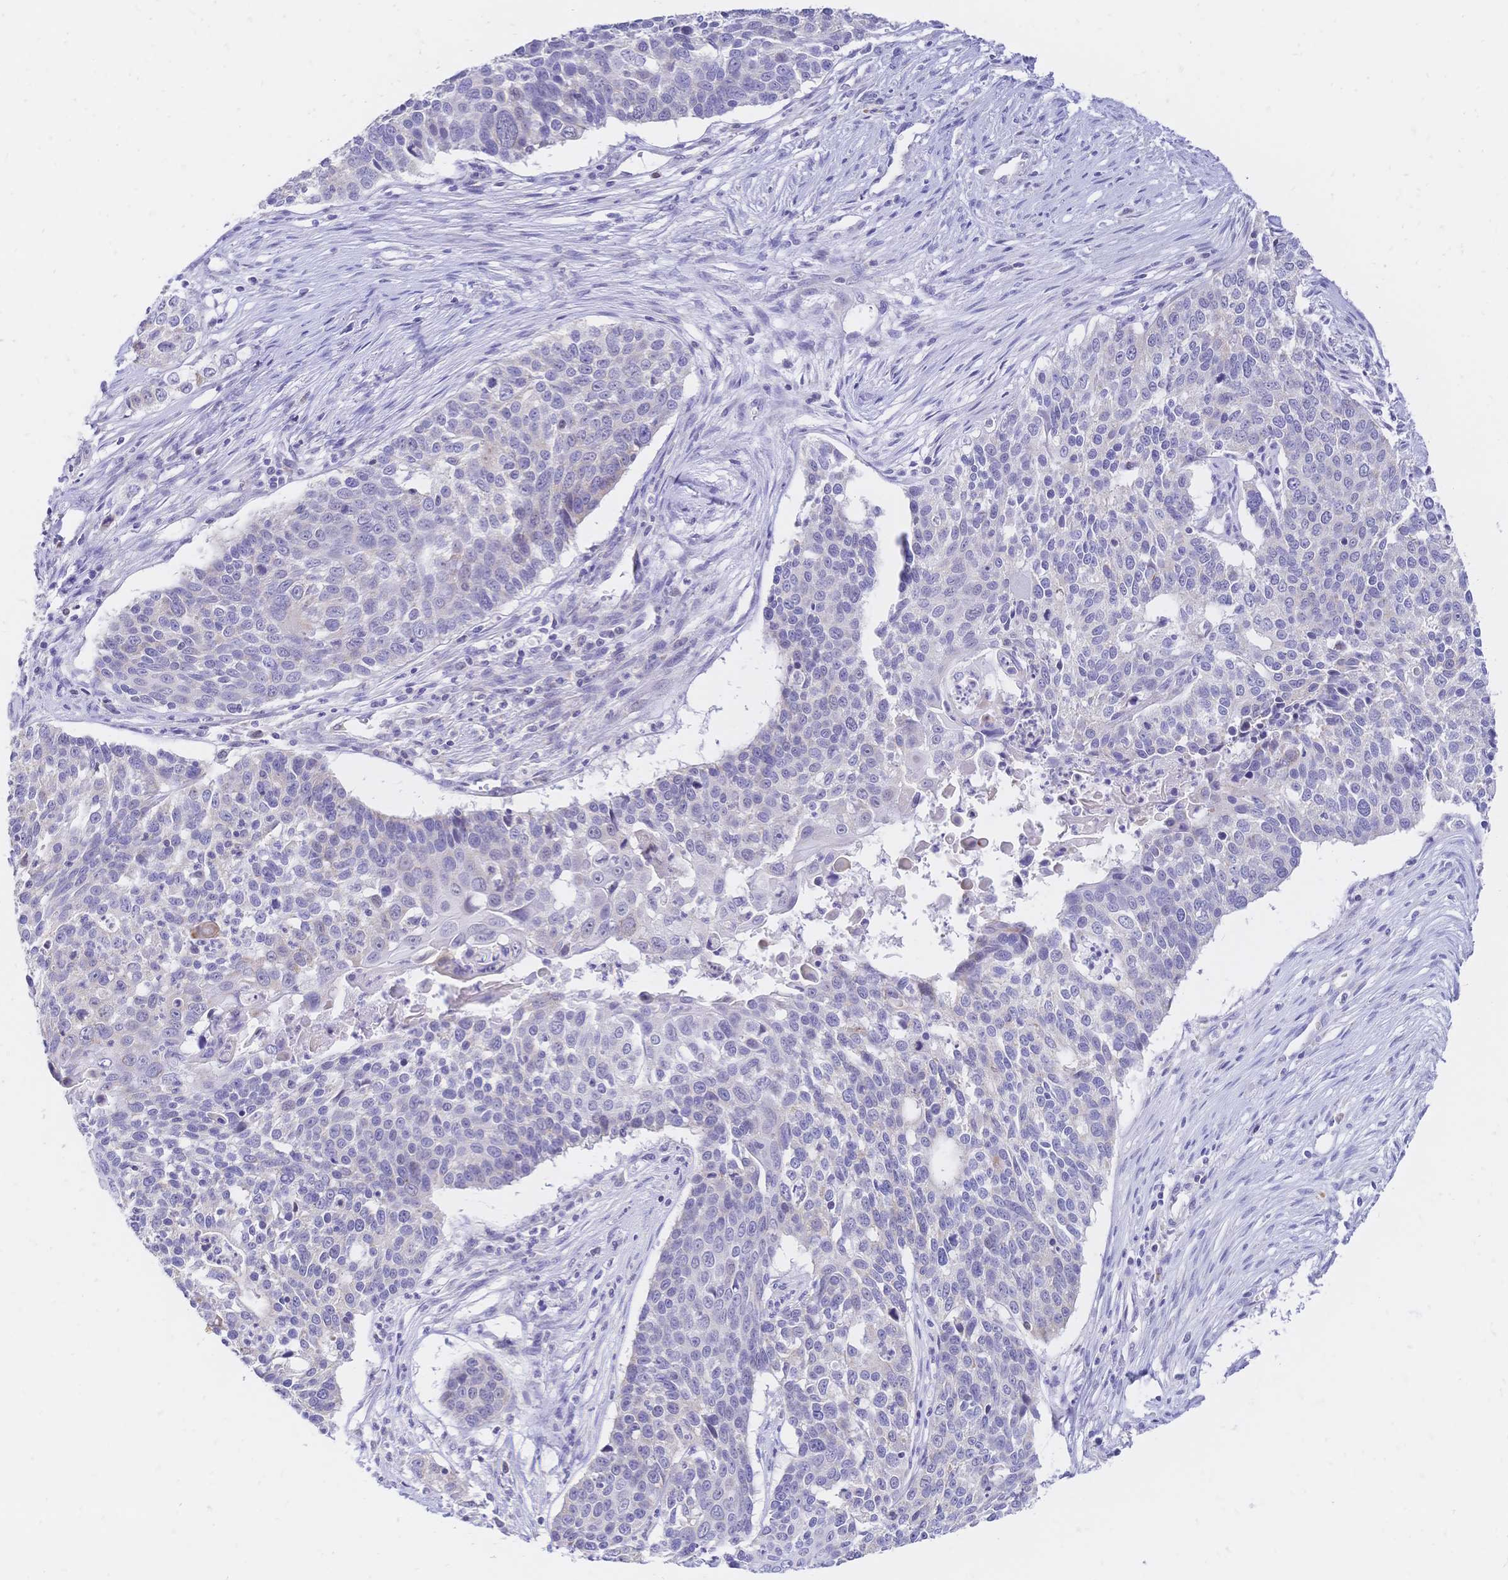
{"staining": {"intensity": "negative", "quantity": "none", "location": "none"}, "tissue": "lung cancer", "cell_type": "Tumor cells", "image_type": "cancer", "snomed": [{"axis": "morphology", "description": "Squamous cell carcinoma, NOS"}, {"axis": "morphology", "description": "Squamous cell carcinoma, metastatic, NOS"}, {"axis": "topography", "description": "Lung"}, {"axis": "topography", "description": "Pleura, NOS"}], "caption": "This photomicrograph is of squamous cell carcinoma (lung) stained with immunohistochemistry (IHC) to label a protein in brown with the nuclei are counter-stained blue. There is no staining in tumor cells.", "gene": "CLEC18B", "patient": {"sex": "male", "age": 72}}